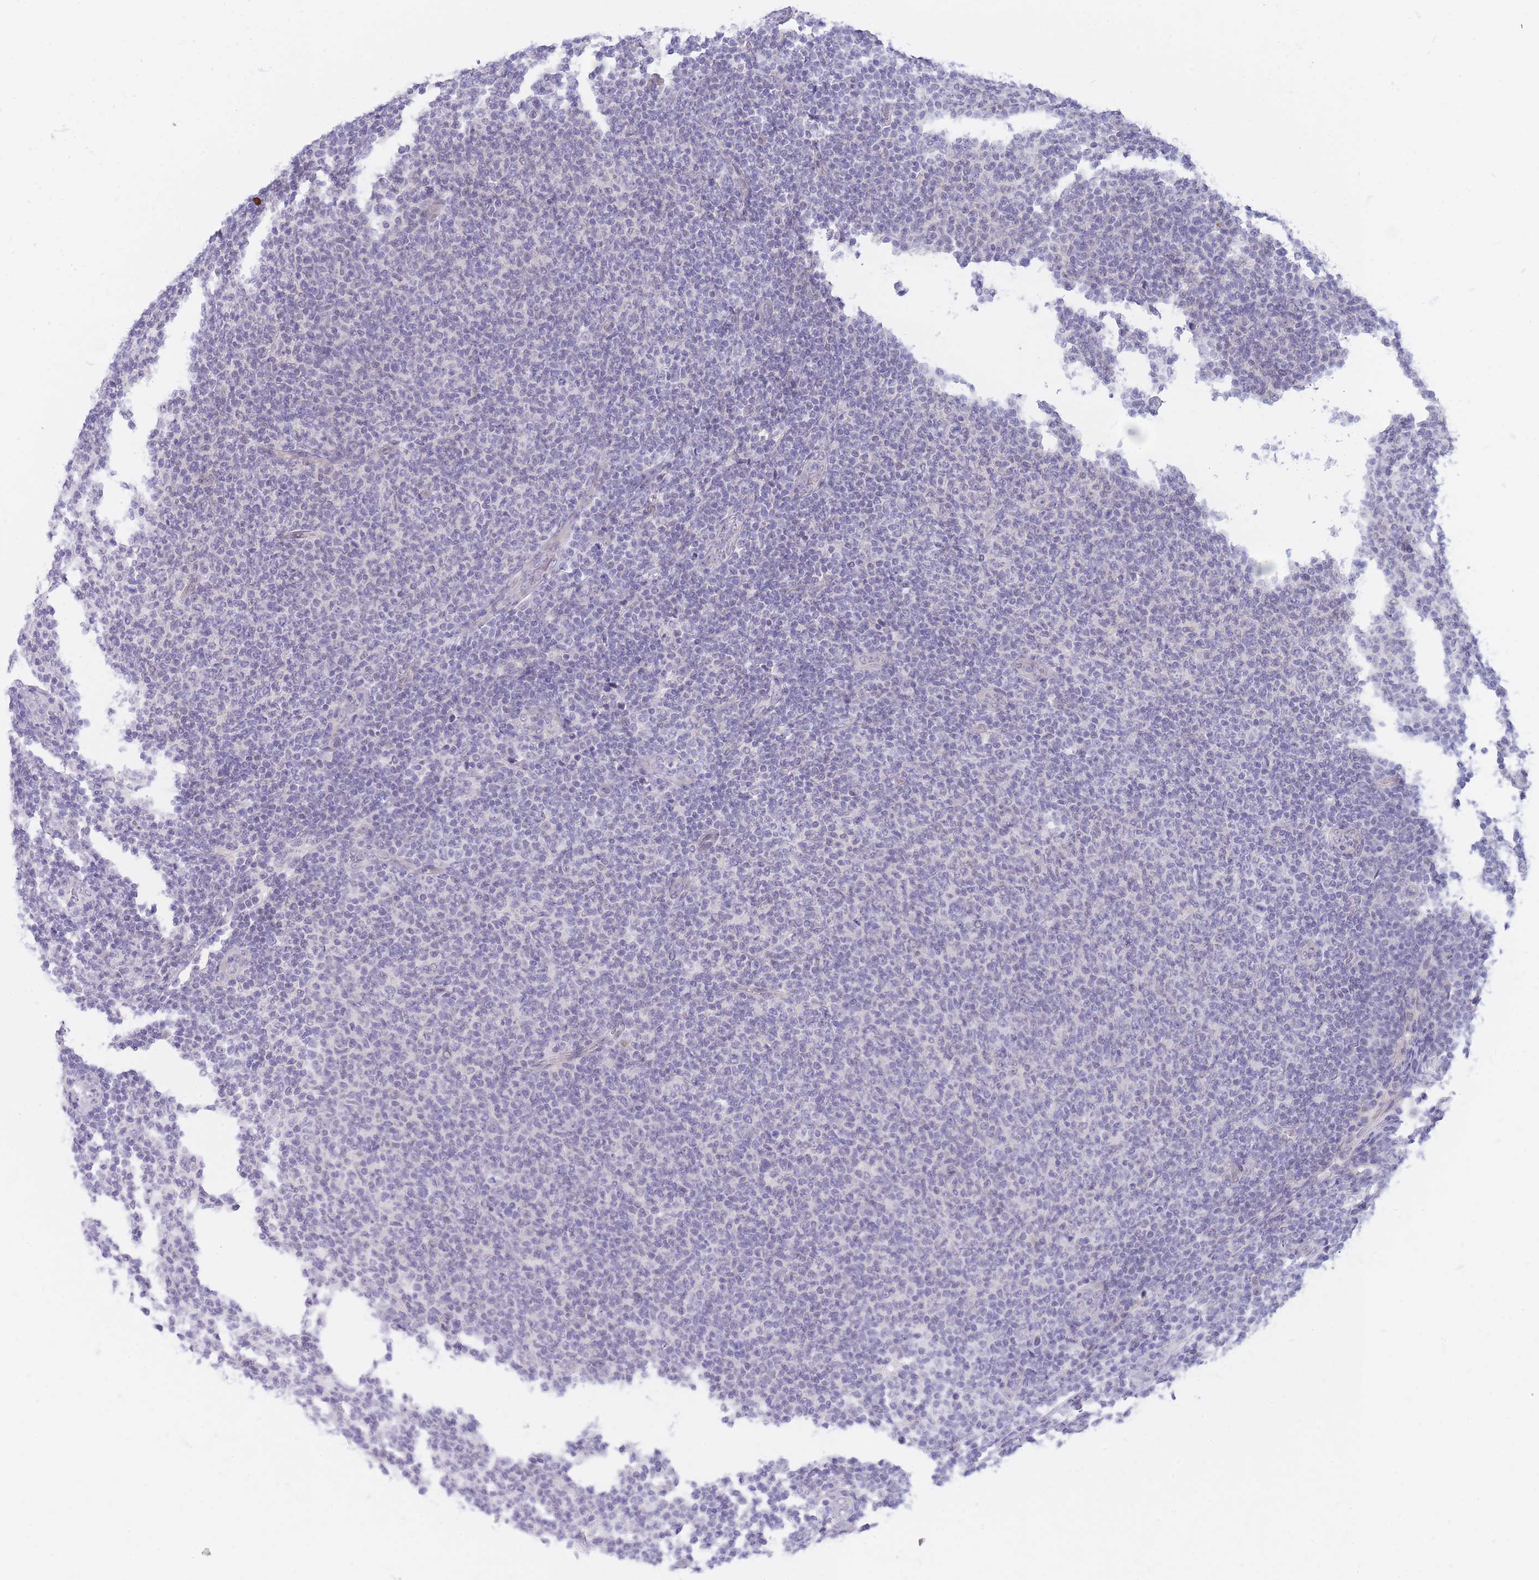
{"staining": {"intensity": "negative", "quantity": "none", "location": "none"}, "tissue": "lymphoma", "cell_type": "Tumor cells", "image_type": "cancer", "snomed": [{"axis": "morphology", "description": "Malignant lymphoma, non-Hodgkin's type, Low grade"}, {"axis": "topography", "description": "Lymph node"}], "caption": "Image shows no significant protein expression in tumor cells of low-grade malignant lymphoma, non-Hodgkin's type.", "gene": "PRR23B", "patient": {"sex": "male", "age": 66}}